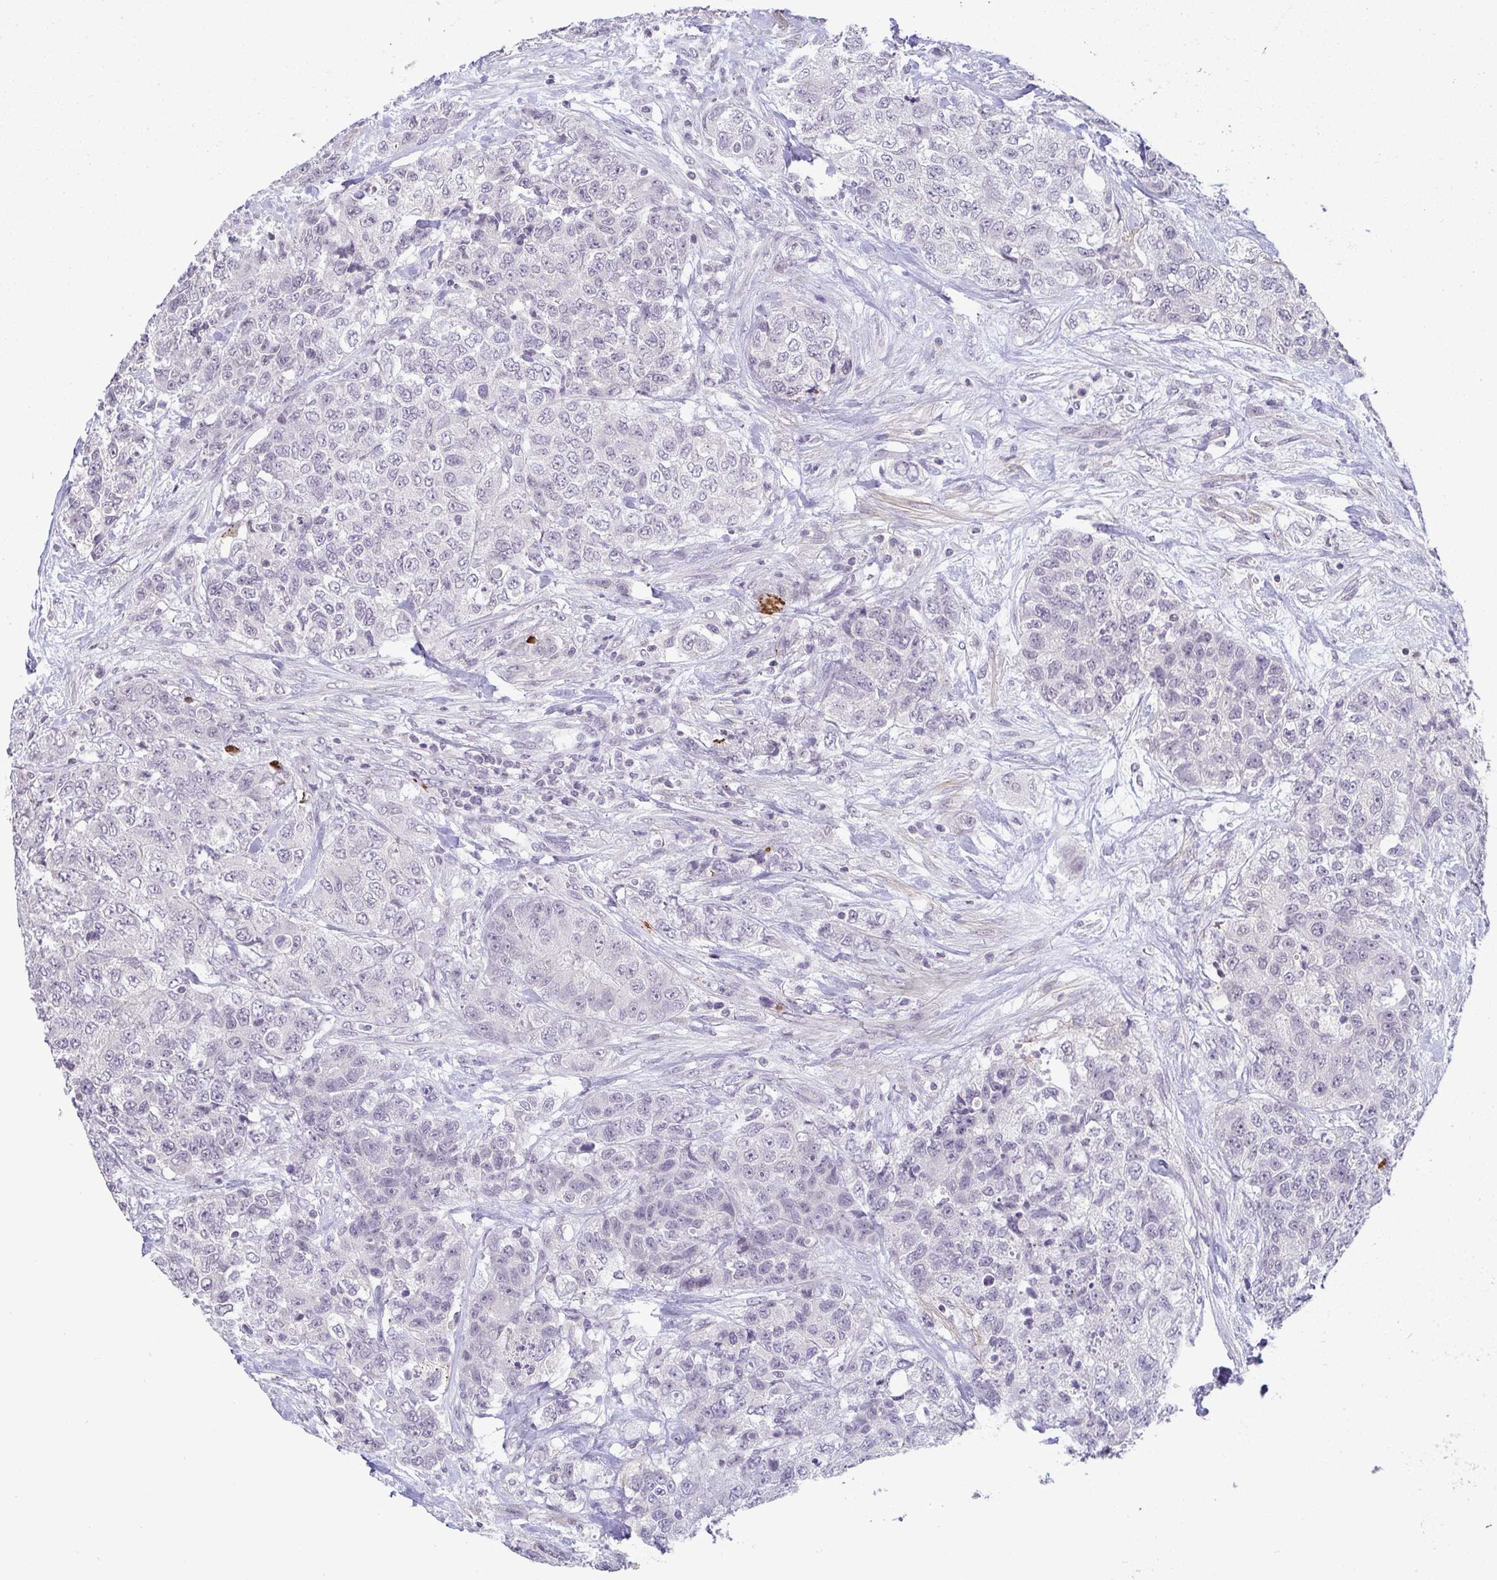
{"staining": {"intensity": "negative", "quantity": "none", "location": "none"}, "tissue": "urothelial cancer", "cell_type": "Tumor cells", "image_type": "cancer", "snomed": [{"axis": "morphology", "description": "Urothelial carcinoma, High grade"}, {"axis": "topography", "description": "Urinary bladder"}], "caption": "The IHC micrograph has no significant staining in tumor cells of urothelial cancer tissue. (DAB (3,3'-diaminobenzidine) immunohistochemistry with hematoxylin counter stain).", "gene": "CACNA1S", "patient": {"sex": "female", "age": 78}}